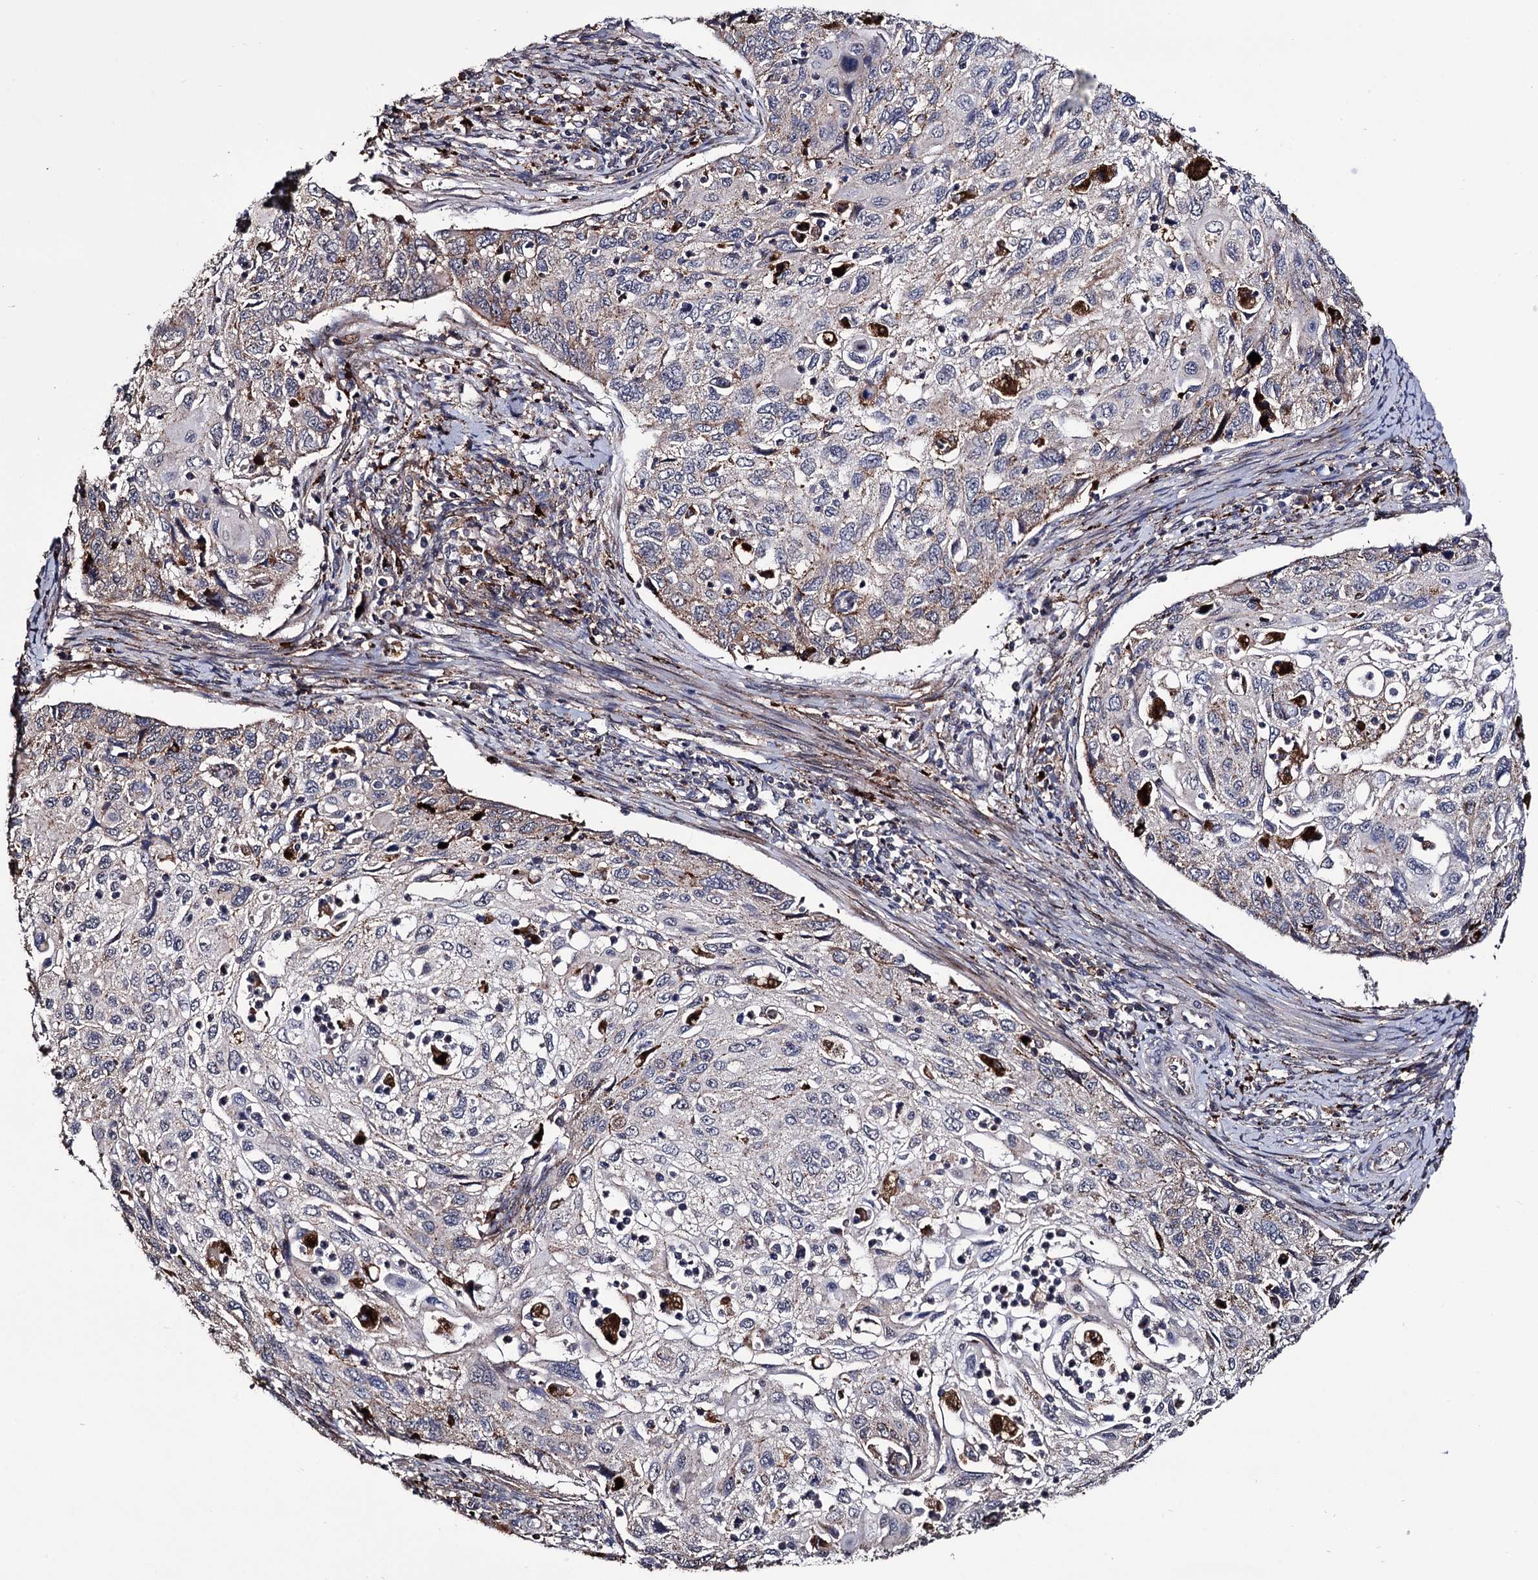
{"staining": {"intensity": "weak", "quantity": "<25%", "location": "cytoplasmic/membranous"}, "tissue": "cervical cancer", "cell_type": "Tumor cells", "image_type": "cancer", "snomed": [{"axis": "morphology", "description": "Squamous cell carcinoma, NOS"}, {"axis": "topography", "description": "Cervix"}], "caption": "This is a micrograph of IHC staining of cervical squamous cell carcinoma, which shows no expression in tumor cells.", "gene": "MICAL2", "patient": {"sex": "female", "age": 70}}